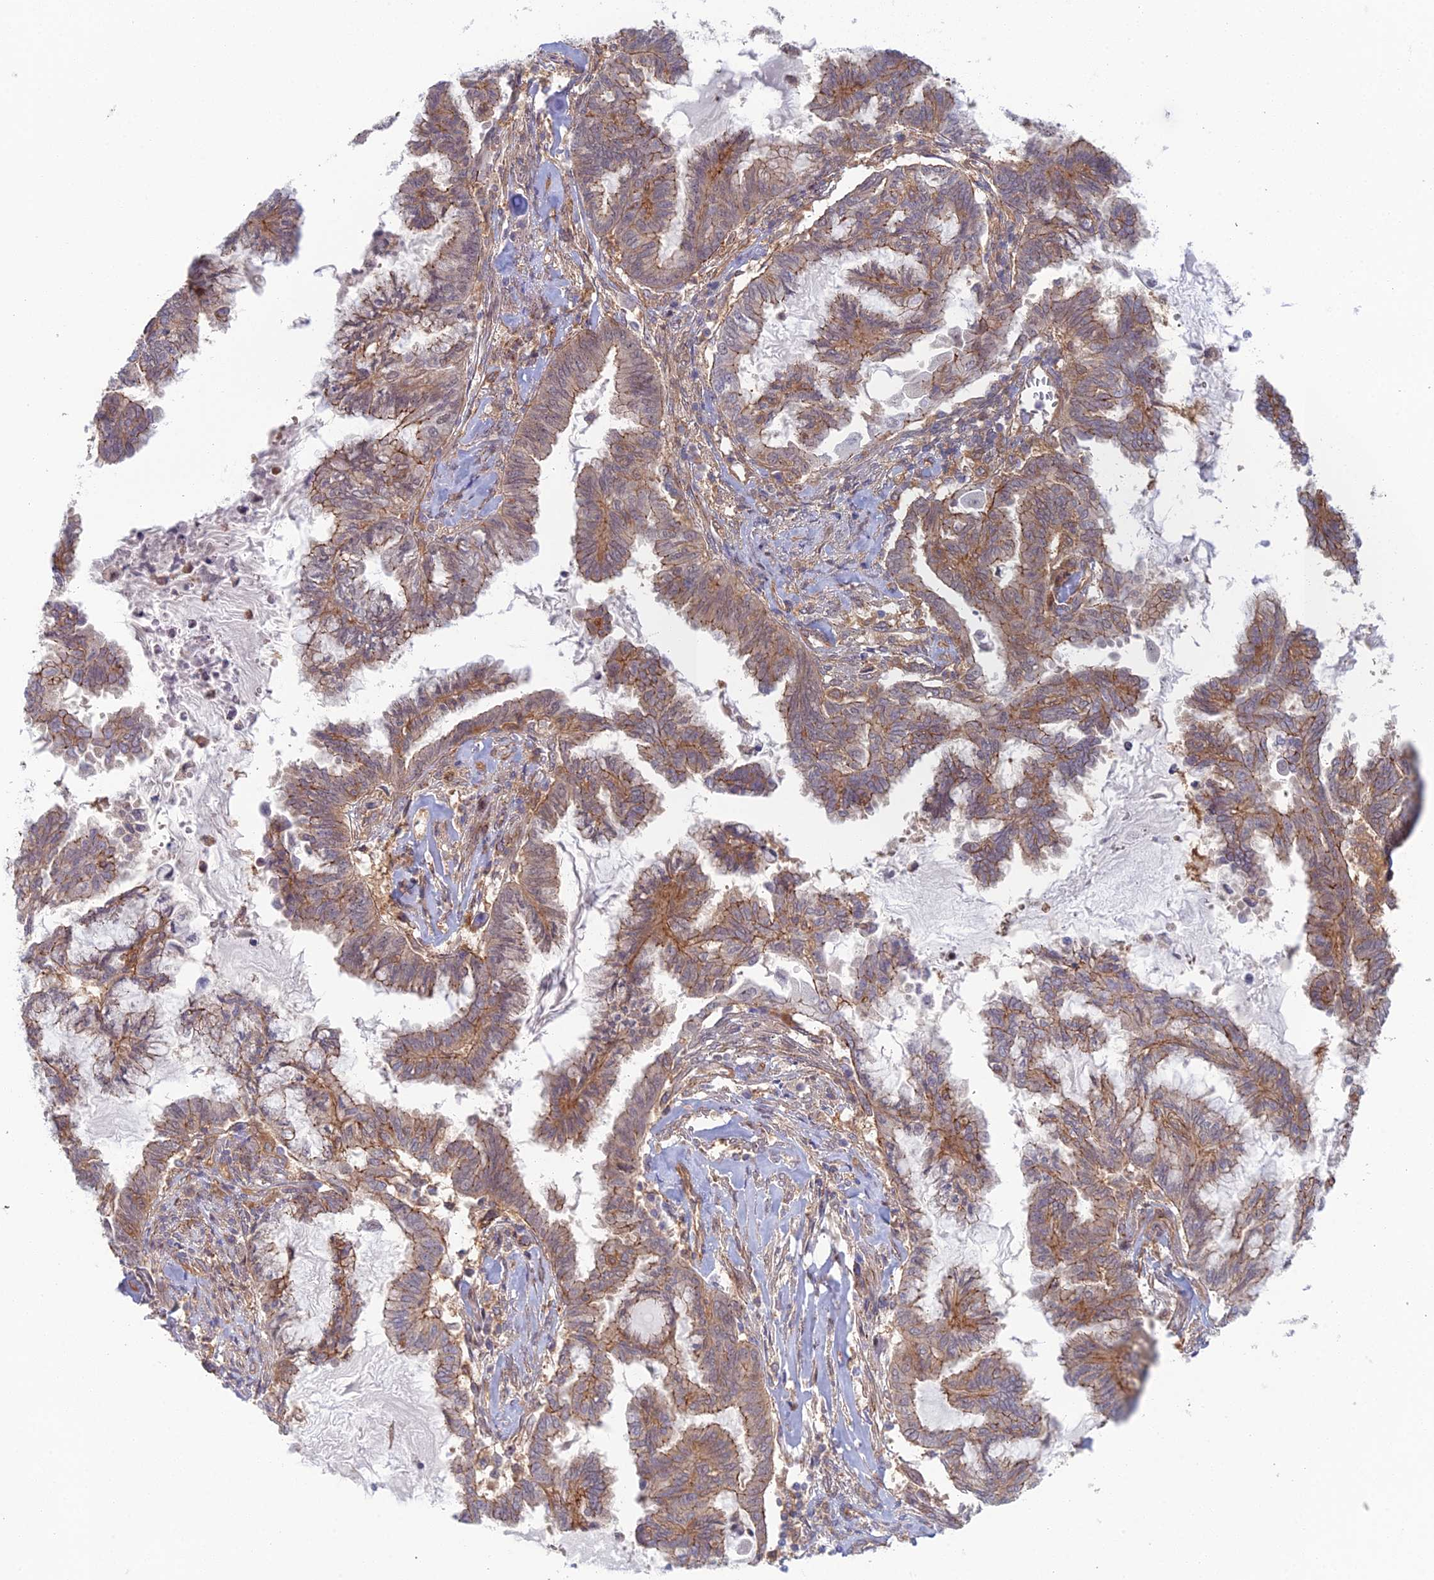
{"staining": {"intensity": "moderate", "quantity": ">75%", "location": "cytoplasmic/membranous"}, "tissue": "endometrial cancer", "cell_type": "Tumor cells", "image_type": "cancer", "snomed": [{"axis": "morphology", "description": "Adenocarcinoma, NOS"}, {"axis": "topography", "description": "Endometrium"}], "caption": "This micrograph displays IHC staining of human endometrial cancer, with medium moderate cytoplasmic/membranous expression in about >75% of tumor cells.", "gene": "ABHD1", "patient": {"sex": "female", "age": 86}}